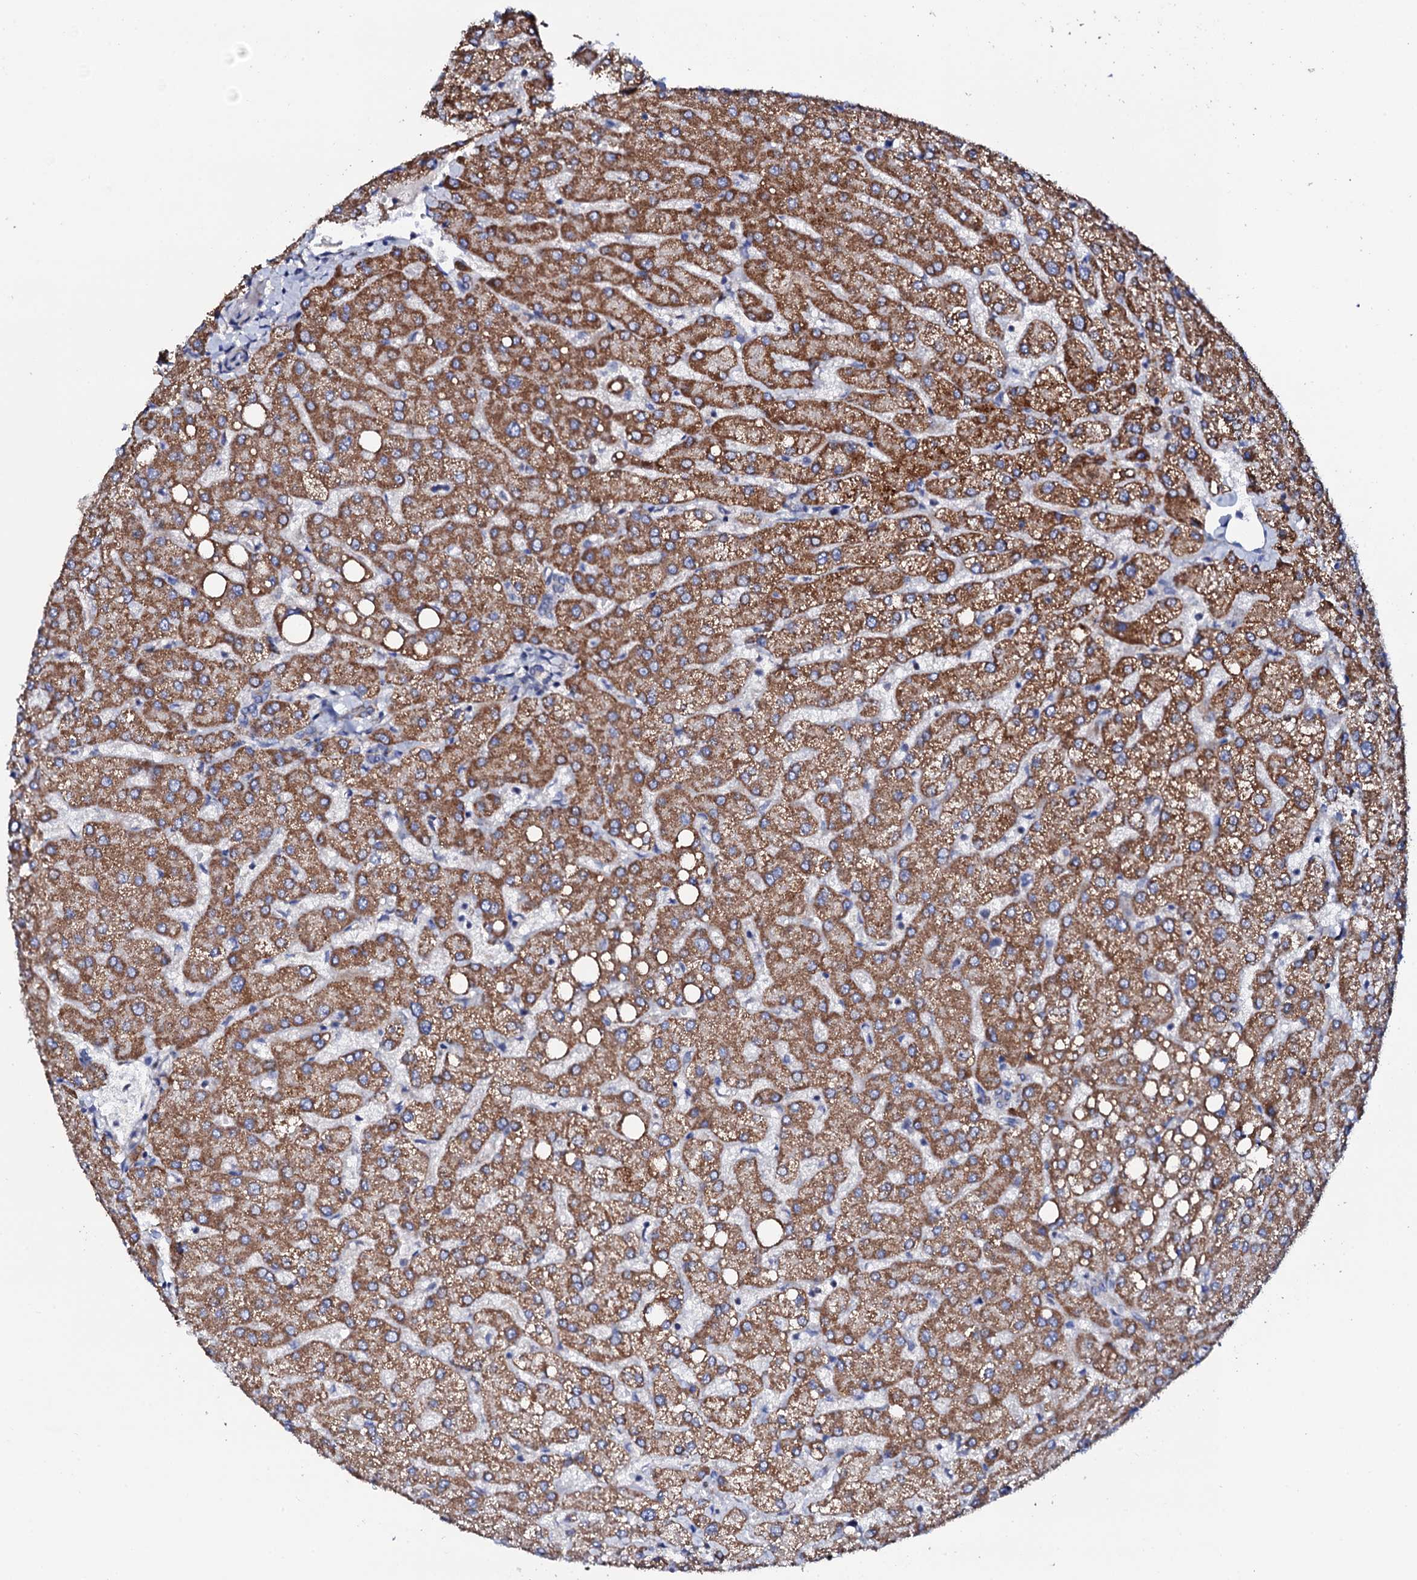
{"staining": {"intensity": "negative", "quantity": "none", "location": "none"}, "tissue": "liver", "cell_type": "Cholangiocytes", "image_type": "normal", "snomed": [{"axis": "morphology", "description": "Normal tissue, NOS"}, {"axis": "topography", "description": "Liver"}], "caption": "A micrograph of liver stained for a protein displays no brown staining in cholangiocytes. (DAB (3,3'-diaminobenzidine) immunohistochemistry (IHC) visualized using brightfield microscopy, high magnification).", "gene": "TCAF2C", "patient": {"sex": "female", "age": 54}}